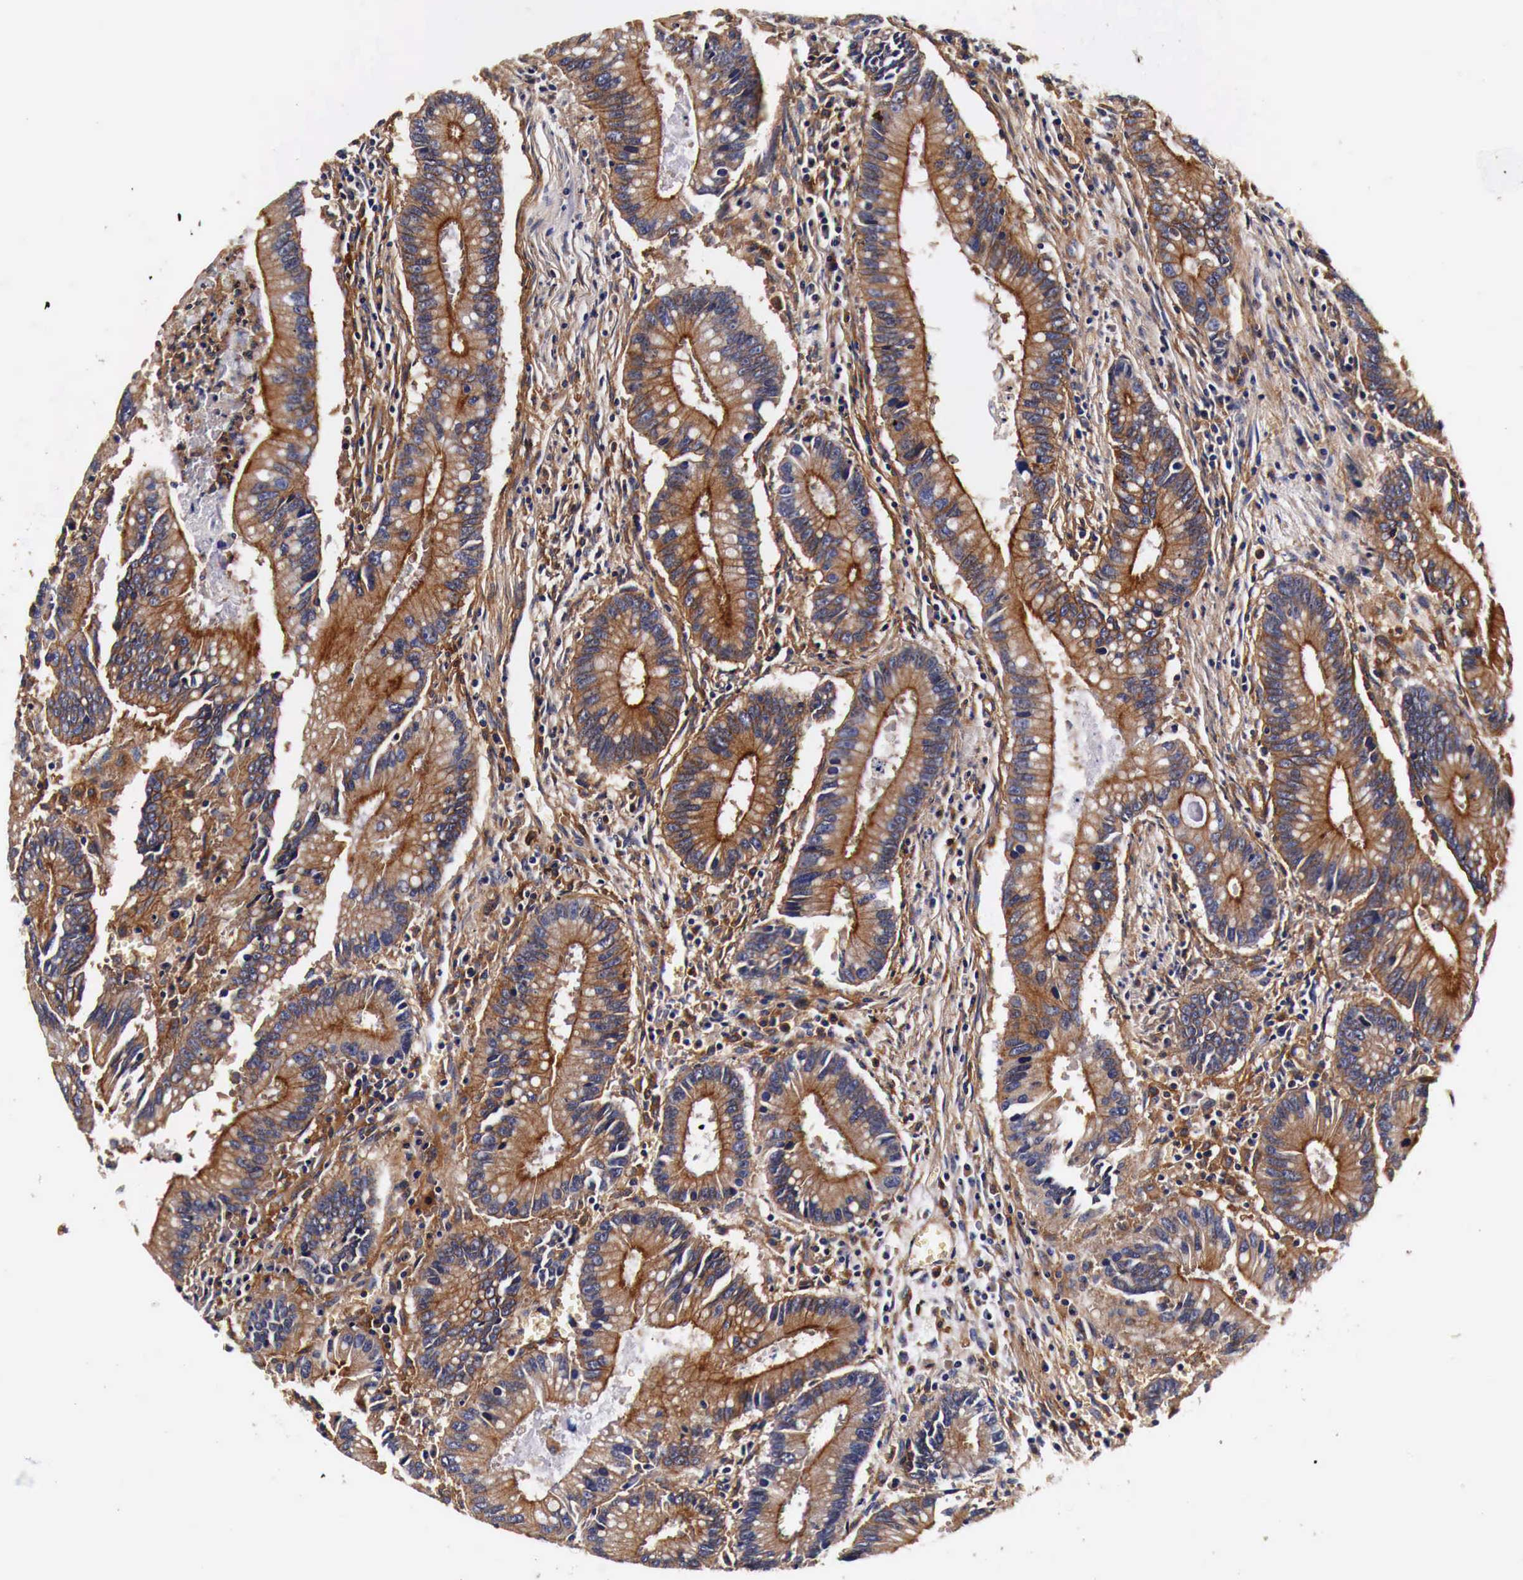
{"staining": {"intensity": "moderate", "quantity": ">75%", "location": "cytoplasmic/membranous"}, "tissue": "colorectal cancer", "cell_type": "Tumor cells", "image_type": "cancer", "snomed": [{"axis": "morphology", "description": "Adenocarcinoma, NOS"}, {"axis": "topography", "description": "Rectum"}], "caption": "Immunohistochemical staining of human colorectal cancer (adenocarcinoma) exhibits medium levels of moderate cytoplasmic/membranous staining in about >75% of tumor cells. Immunohistochemistry (ihc) stains the protein in brown and the nuclei are stained blue.", "gene": "RP2", "patient": {"sex": "female", "age": 81}}